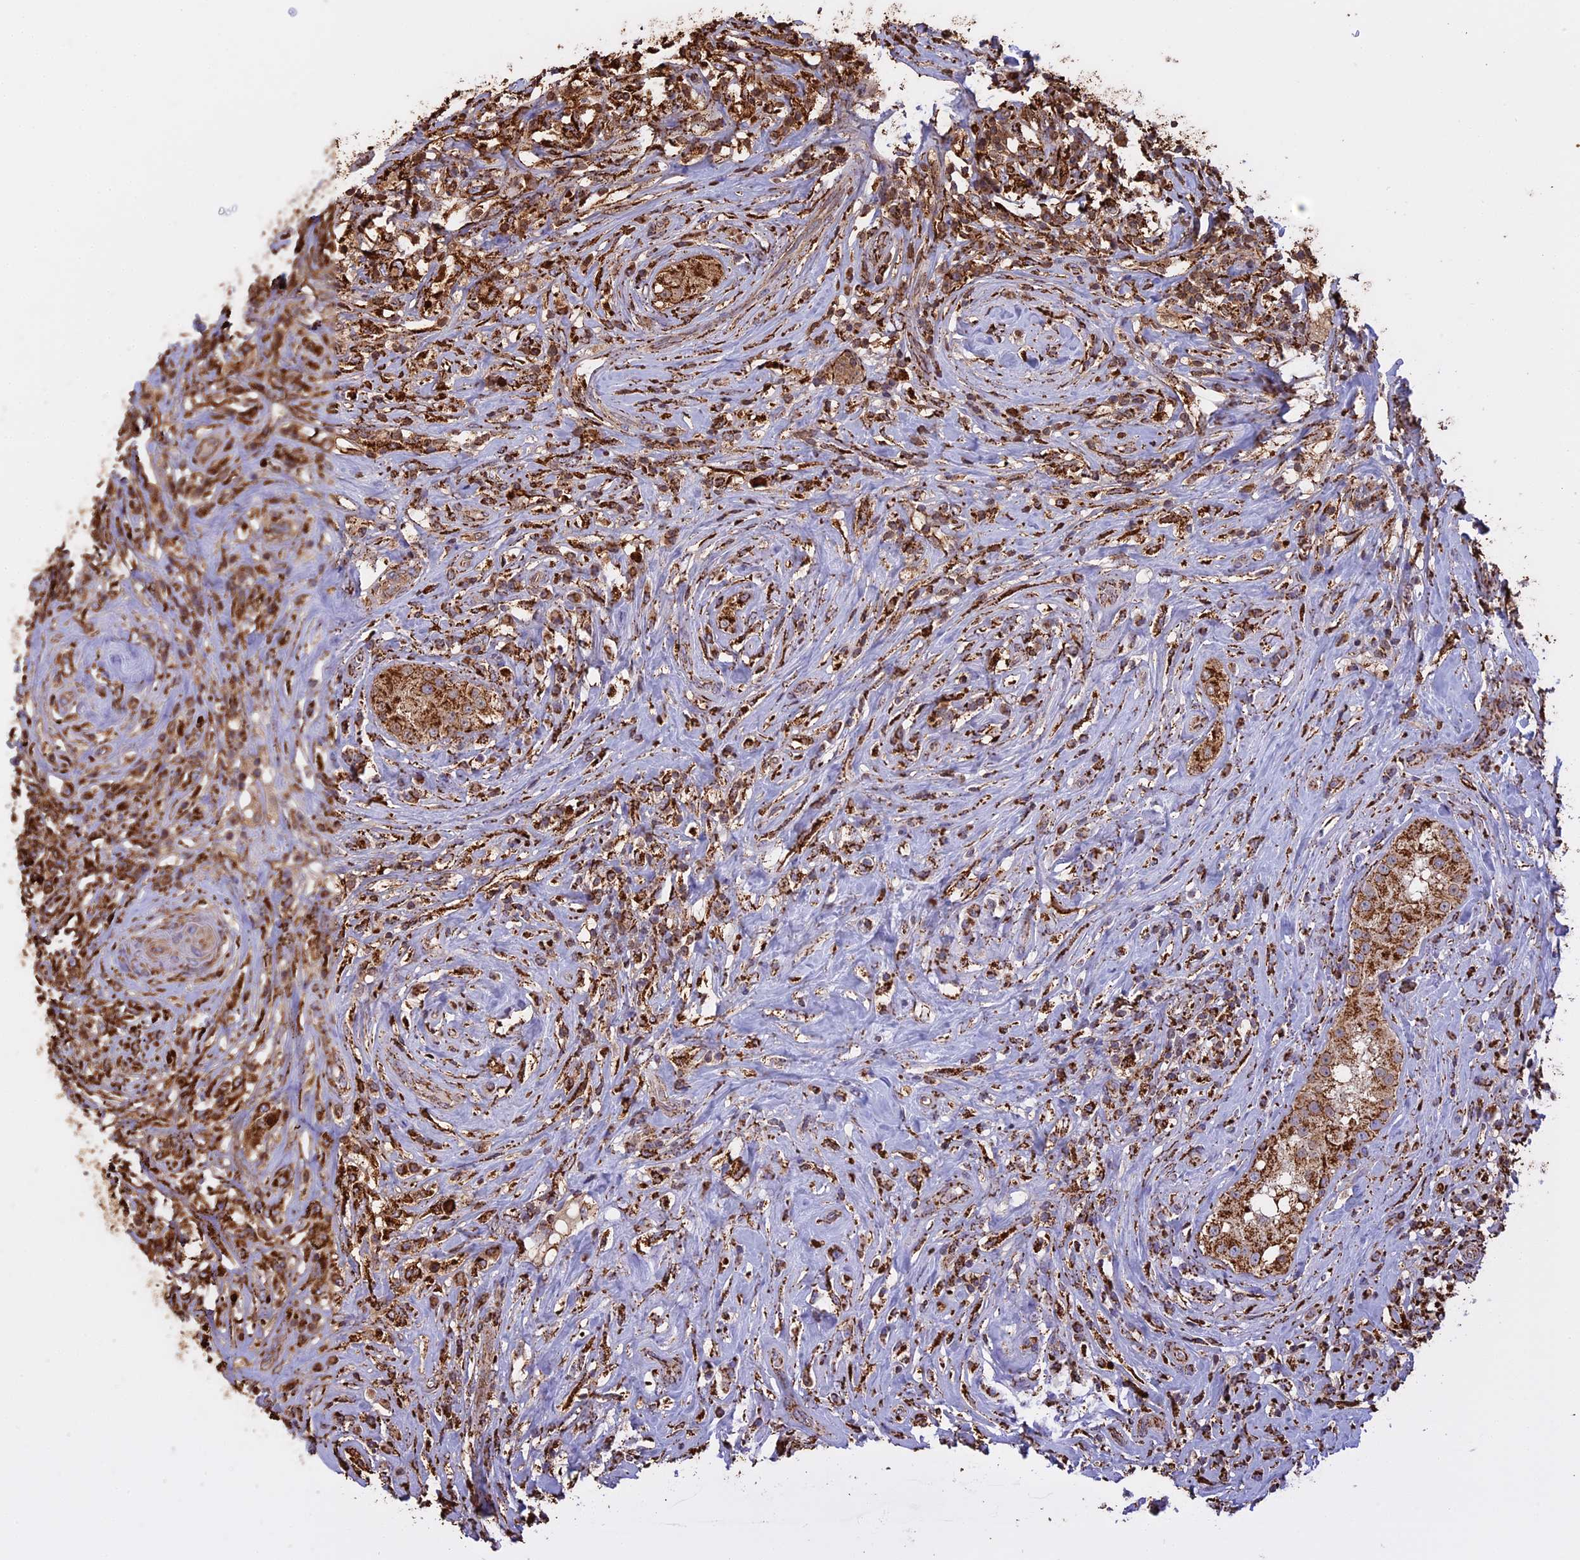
{"staining": {"intensity": "strong", "quantity": "25%-75%", "location": "cytoplasmic/membranous"}, "tissue": "testis cancer", "cell_type": "Tumor cells", "image_type": "cancer", "snomed": [{"axis": "morphology", "description": "Seminoma, NOS"}, {"axis": "topography", "description": "Testis"}], "caption": "Tumor cells exhibit high levels of strong cytoplasmic/membranous expression in about 25%-75% of cells in testis cancer. Ihc stains the protein of interest in brown and the nuclei are stained blue.", "gene": "KCNG1", "patient": {"sex": "male", "age": 49}}